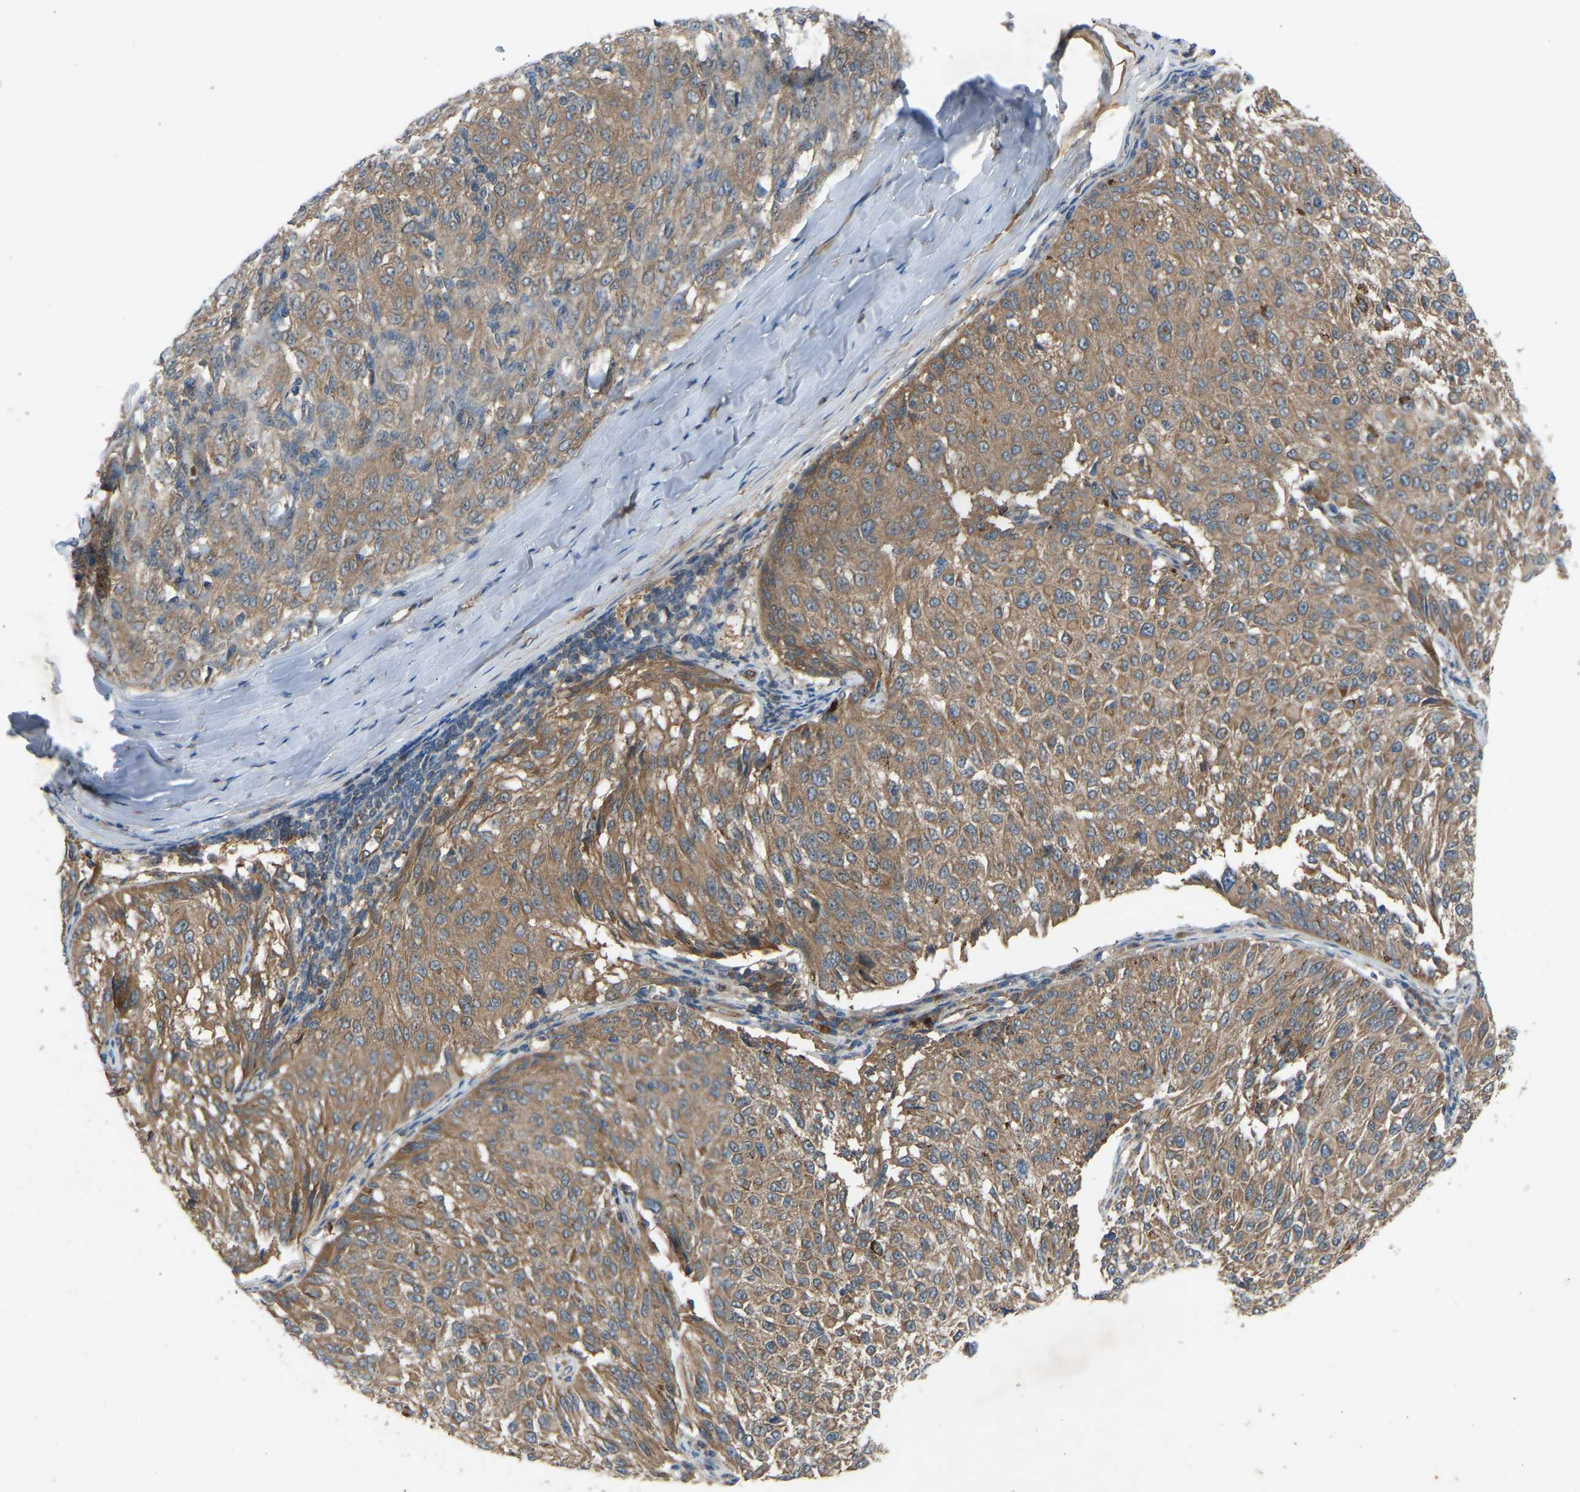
{"staining": {"intensity": "moderate", "quantity": ">75%", "location": "cytoplasmic/membranous"}, "tissue": "melanoma", "cell_type": "Tumor cells", "image_type": "cancer", "snomed": [{"axis": "morphology", "description": "Malignant melanoma, NOS"}, {"axis": "topography", "description": "Skin"}], "caption": "Approximately >75% of tumor cells in human malignant melanoma demonstrate moderate cytoplasmic/membranous protein staining as visualized by brown immunohistochemical staining.", "gene": "GAS2L1", "patient": {"sex": "female", "age": 72}}